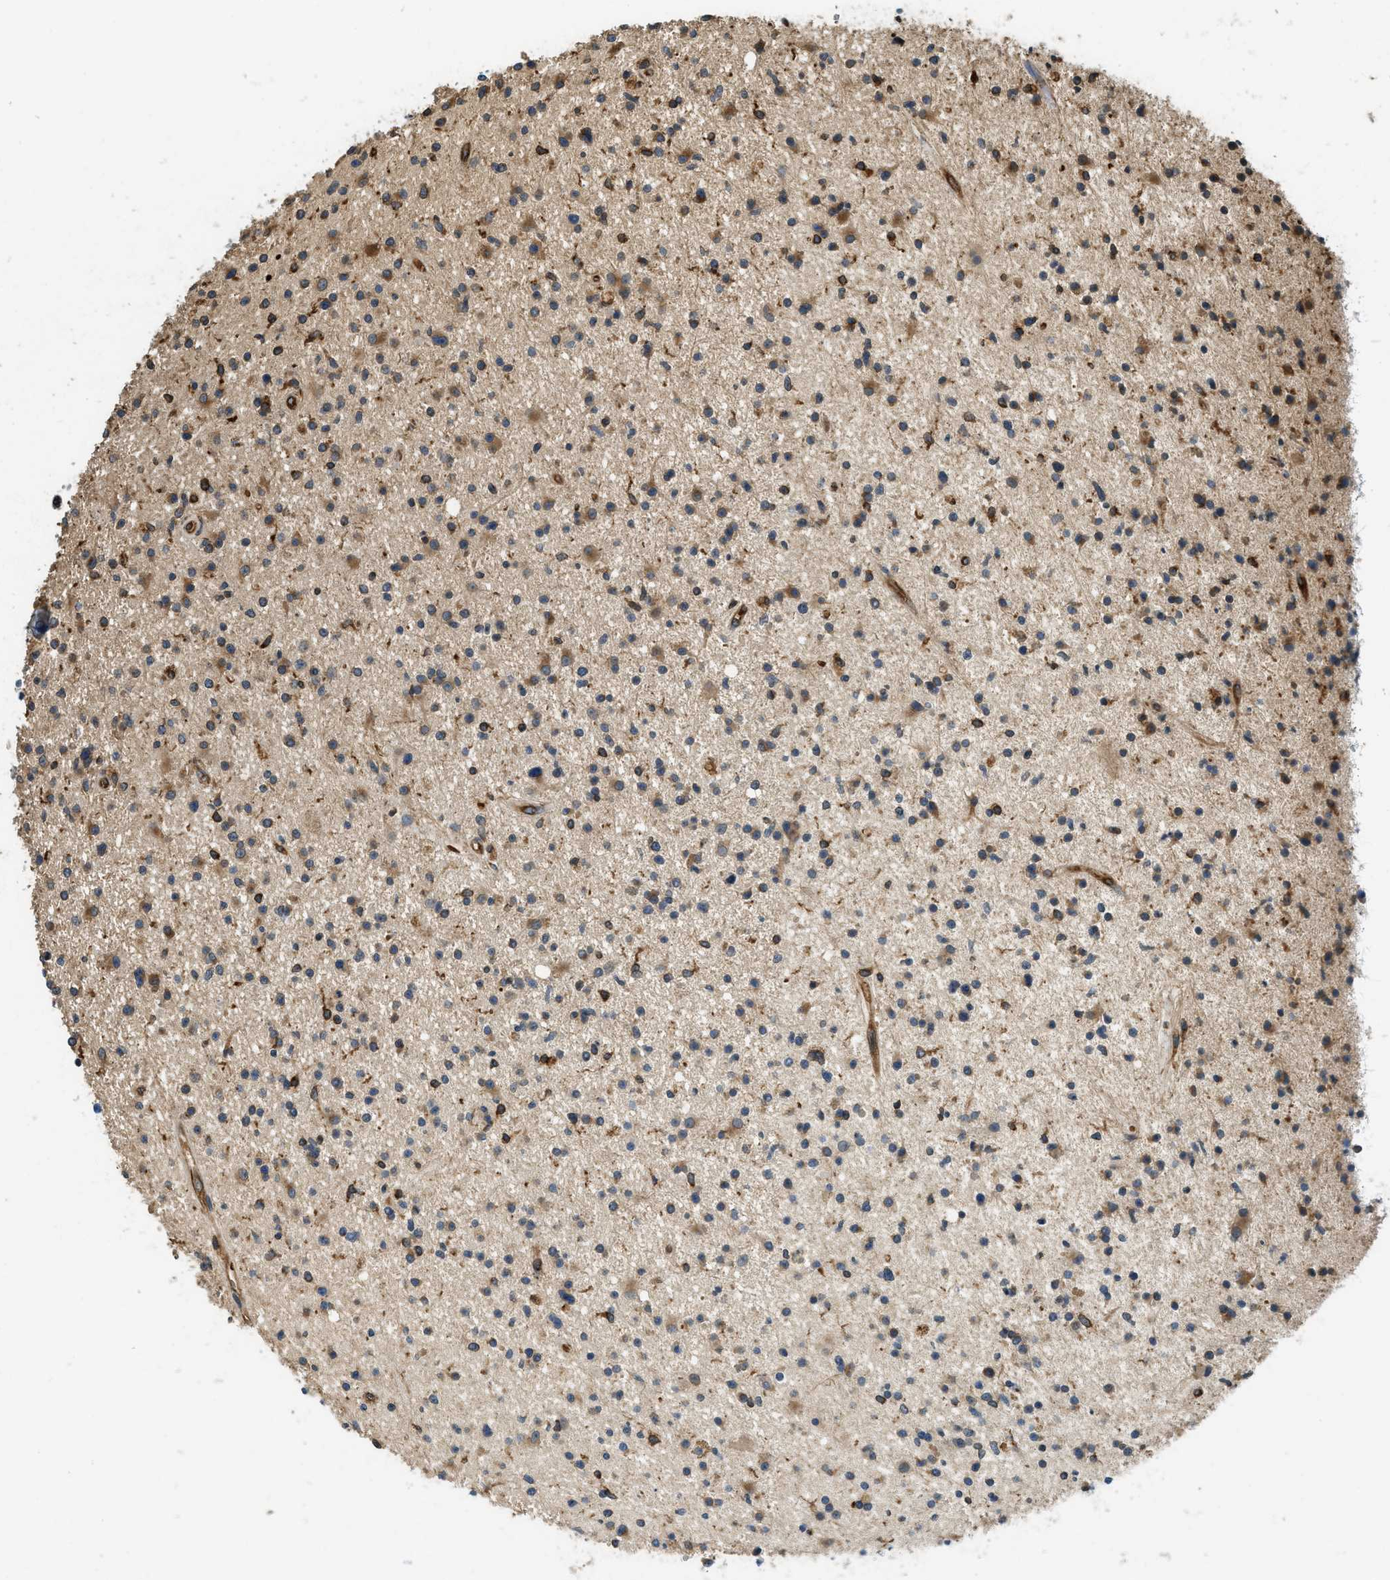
{"staining": {"intensity": "moderate", "quantity": ">75%", "location": "cytoplasmic/membranous"}, "tissue": "glioma", "cell_type": "Tumor cells", "image_type": "cancer", "snomed": [{"axis": "morphology", "description": "Glioma, malignant, High grade"}, {"axis": "topography", "description": "Brain"}], "caption": "Malignant high-grade glioma stained for a protein (brown) demonstrates moderate cytoplasmic/membranous positive expression in approximately >75% of tumor cells.", "gene": "BCAP31", "patient": {"sex": "male", "age": 33}}